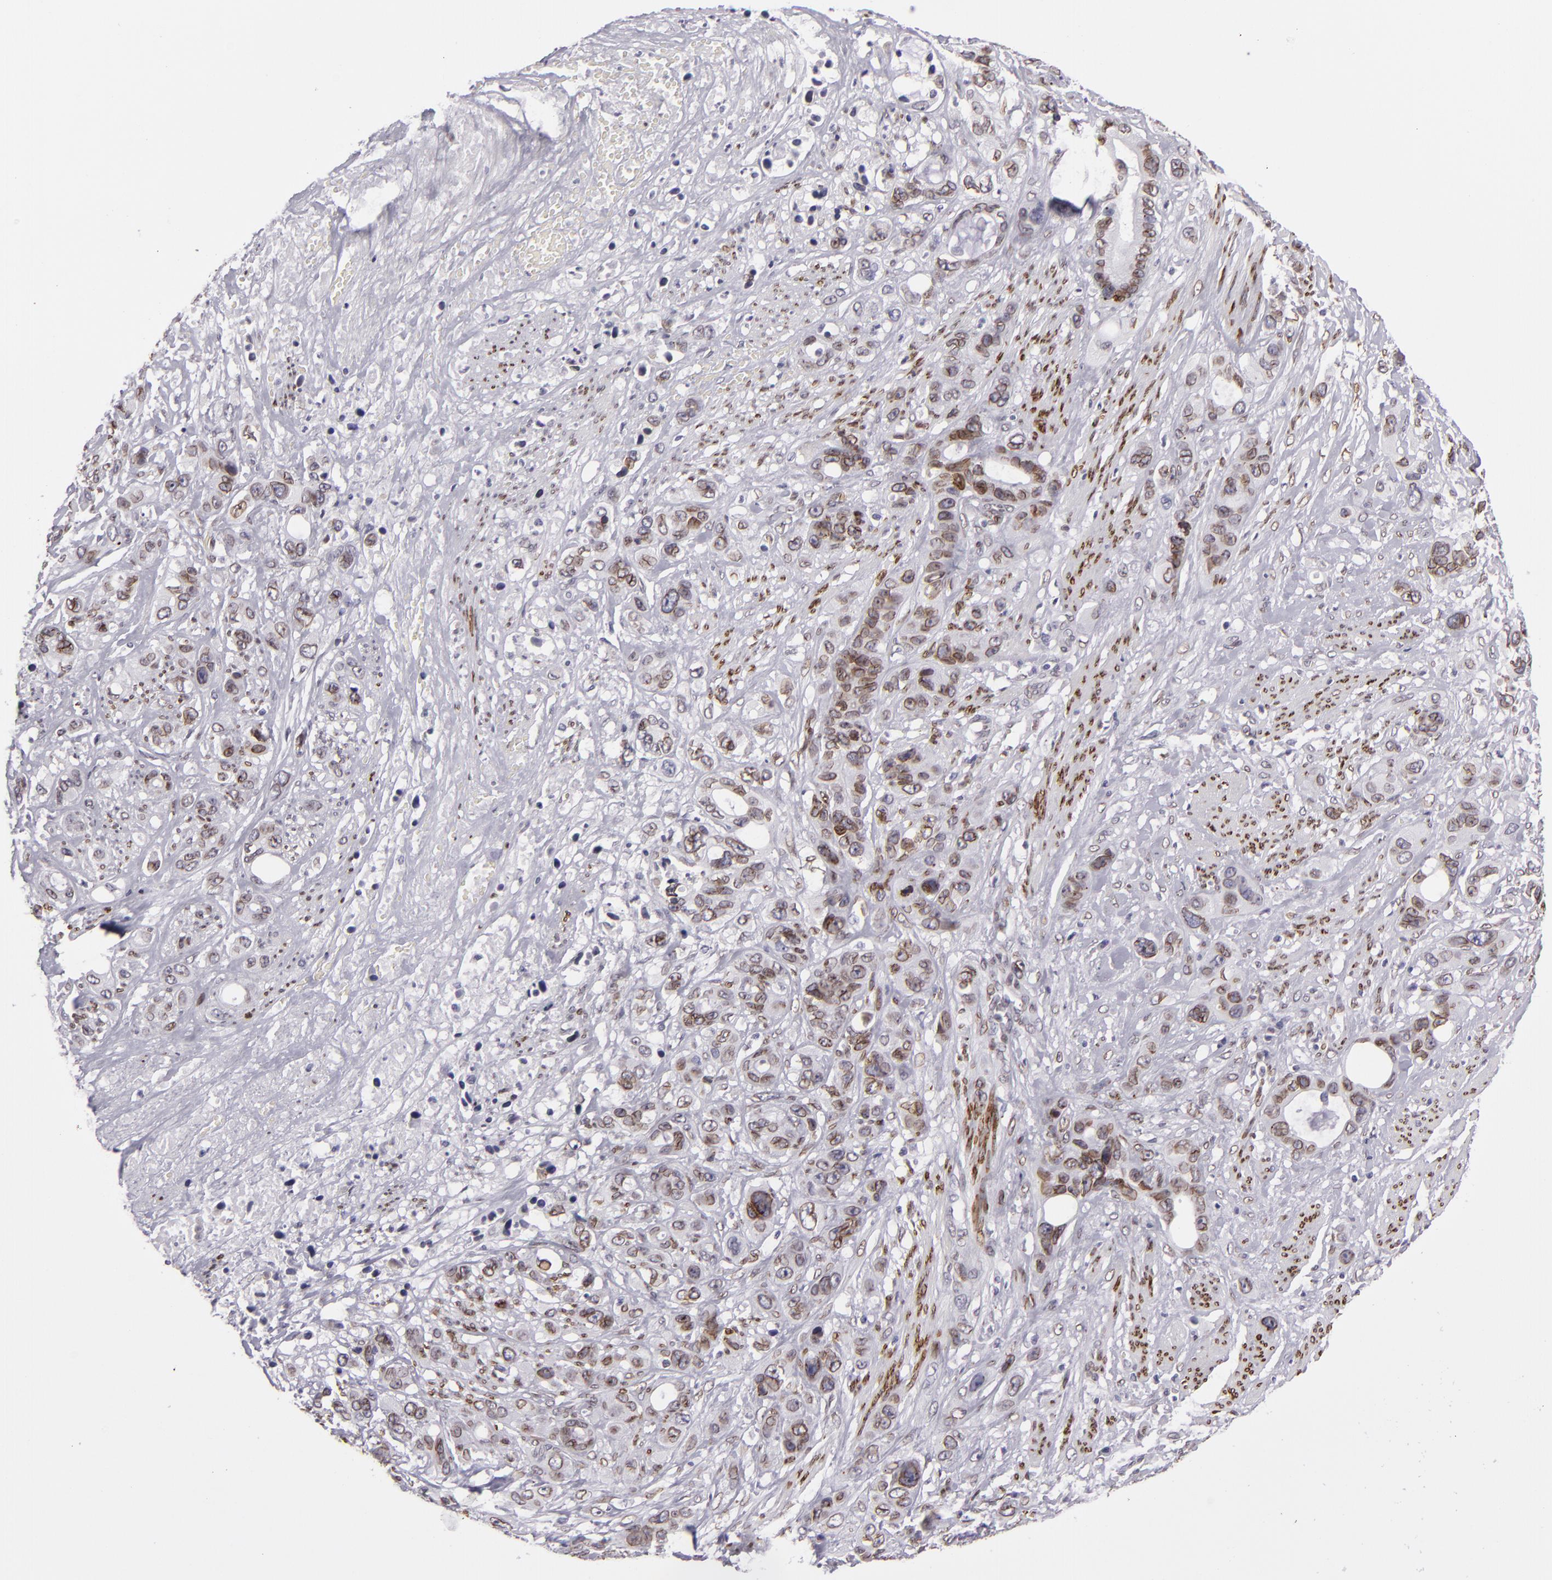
{"staining": {"intensity": "moderate", "quantity": "25%-75%", "location": "nuclear"}, "tissue": "stomach cancer", "cell_type": "Tumor cells", "image_type": "cancer", "snomed": [{"axis": "morphology", "description": "Adenocarcinoma, NOS"}, {"axis": "topography", "description": "Stomach, upper"}], "caption": "Protein analysis of adenocarcinoma (stomach) tissue displays moderate nuclear positivity in approximately 25%-75% of tumor cells. (IHC, brightfield microscopy, high magnification).", "gene": "EMD", "patient": {"sex": "male", "age": 47}}